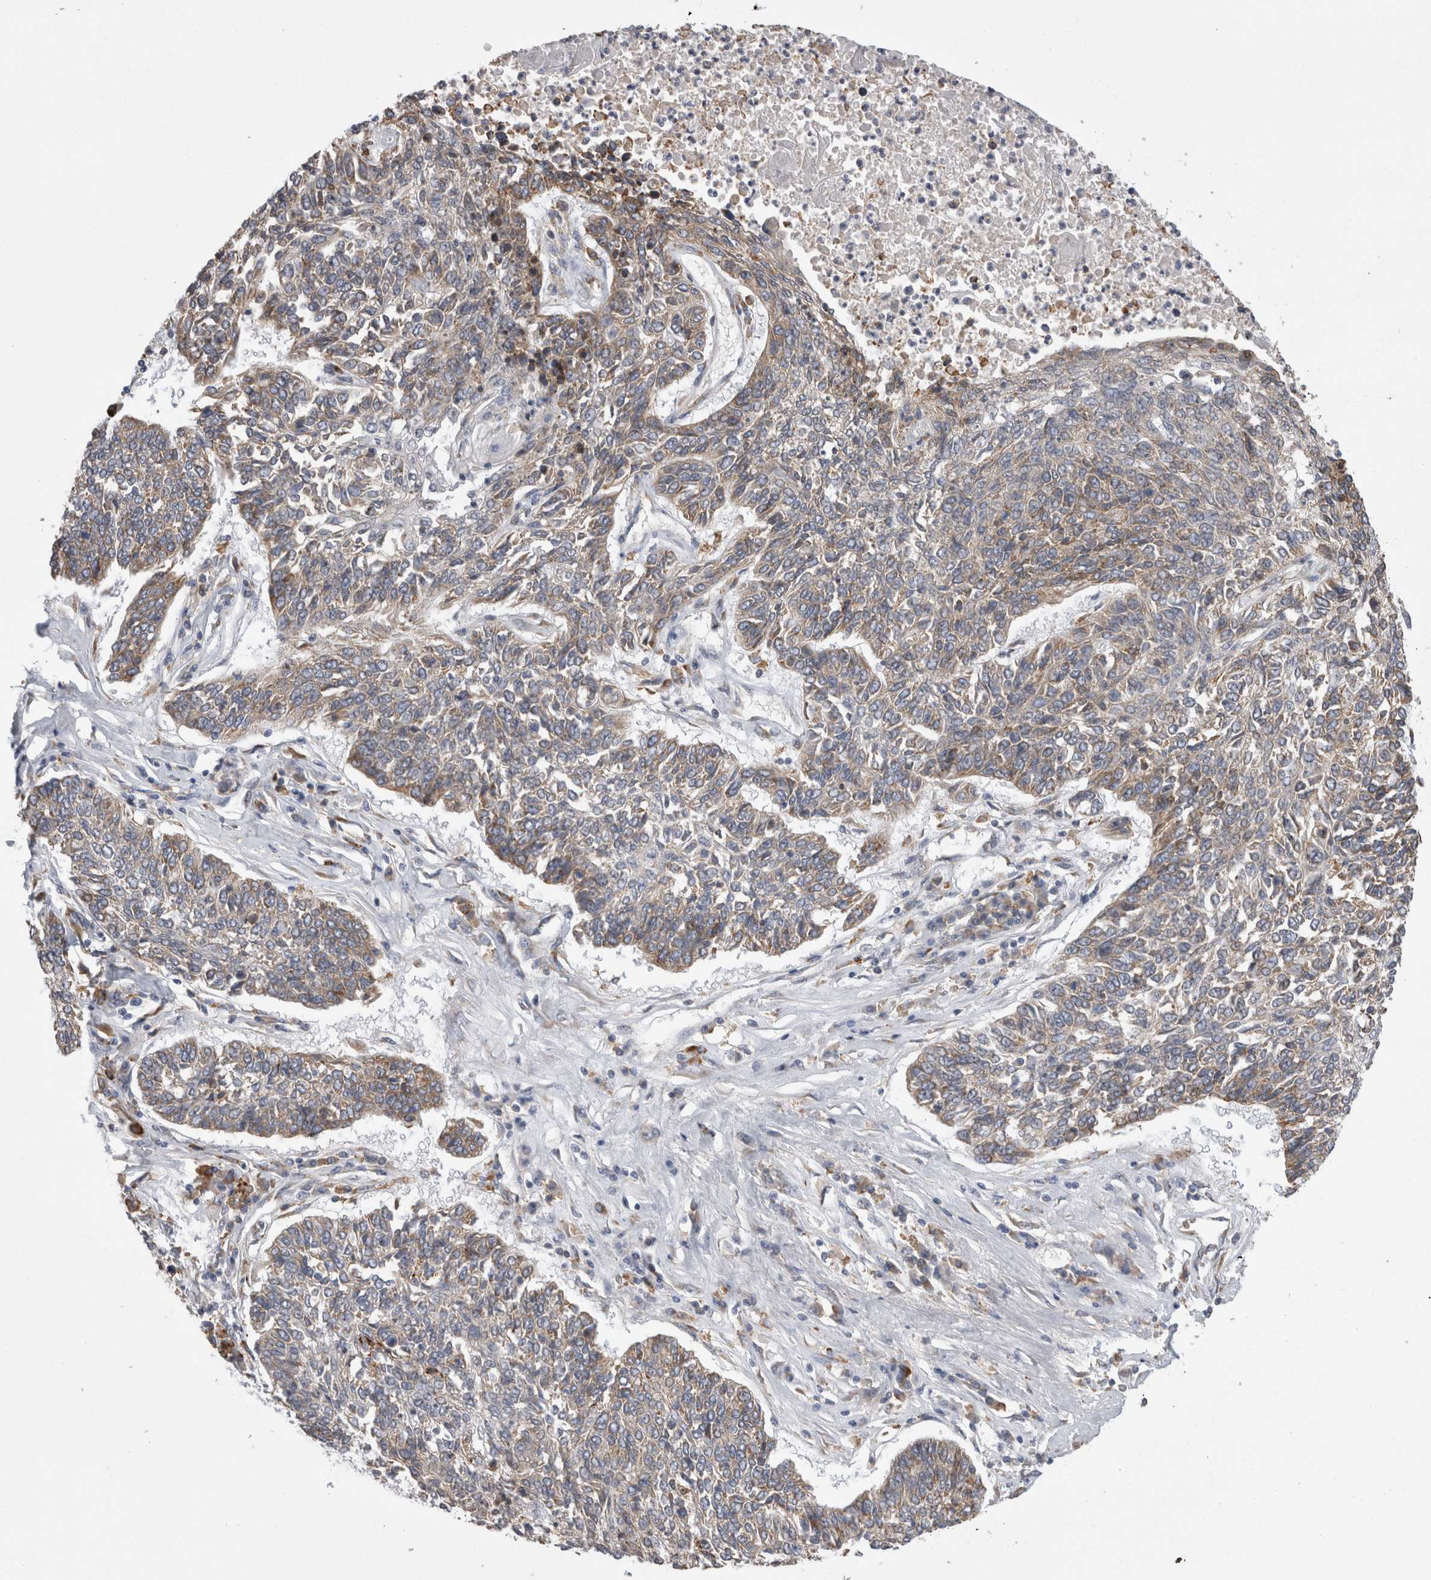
{"staining": {"intensity": "weak", "quantity": ">75%", "location": "cytoplasmic/membranous"}, "tissue": "lung cancer", "cell_type": "Tumor cells", "image_type": "cancer", "snomed": [{"axis": "morphology", "description": "Normal tissue, NOS"}, {"axis": "morphology", "description": "Squamous cell carcinoma, NOS"}, {"axis": "topography", "description": "Cartilage tissue"}, {"axis": "topography", "description": "Bronchus"}, {"axis": "topography", "description": "Lung"}], "caption": "Protein expression analysis of human lung squamous cell carcinoma reveals weak cytoplasmic/membranous positivity in approximately >75% of tumor cells.", "gene": "ZNF341", "patient": {"sex": "female", "age": 49}}